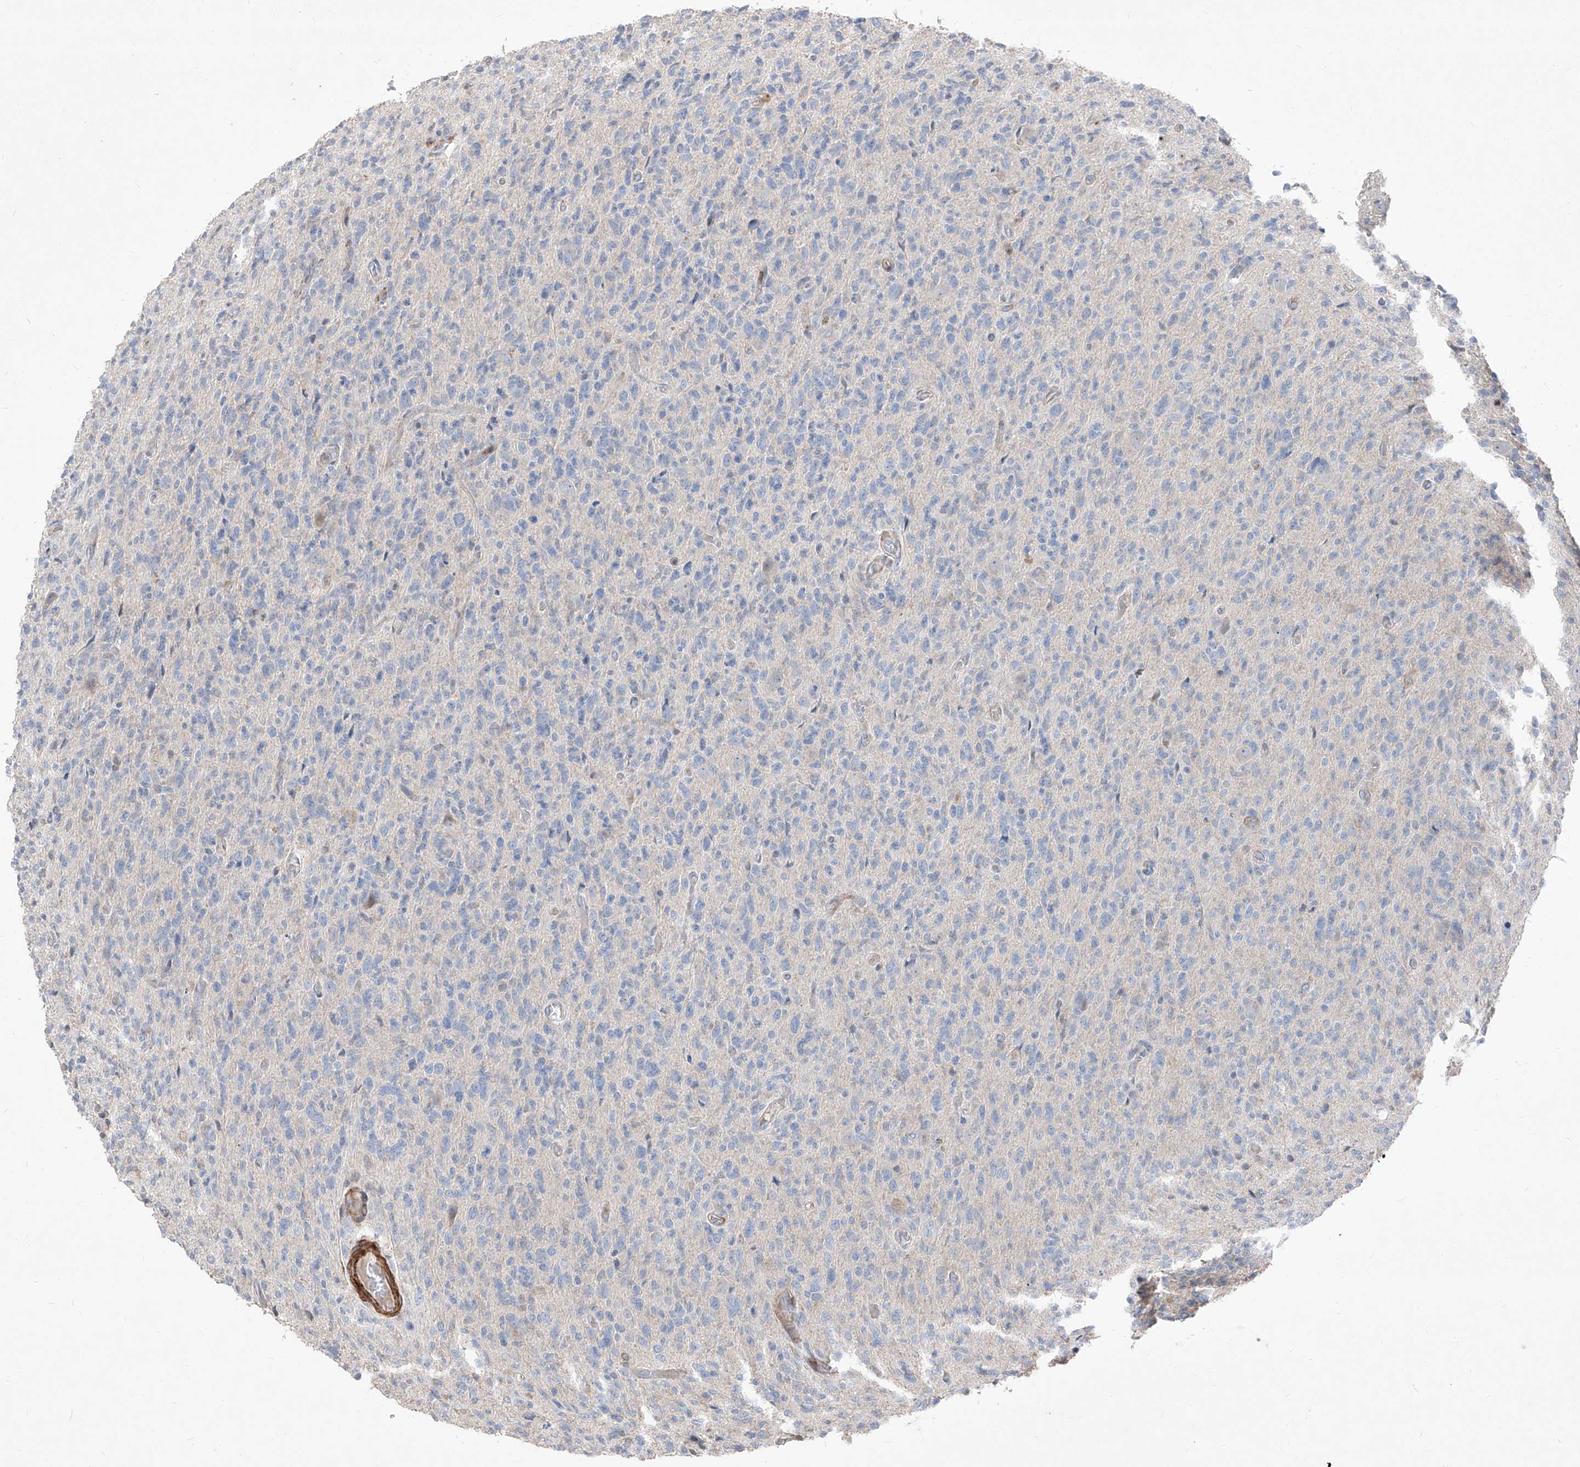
{"staining": {"intensity": "negative", "quantity": "none", "location": "none"}, "tissue": "glioma", "cell_type": "Tumor cells", "image_type": "cancer", "snomed": [{"axis": "morphology", "description": "Glioma, malignant, High grade"}, {"axis": "topography", "description": "Brain"}], "caption": "High power microscopy photomicrograph of an immunohistochemistry (IHC) histopathology image of glioma, revealing no significant staining in tumor cells.", "gene": "UFD1", "patient": {"sex": "female", "age": 57}}